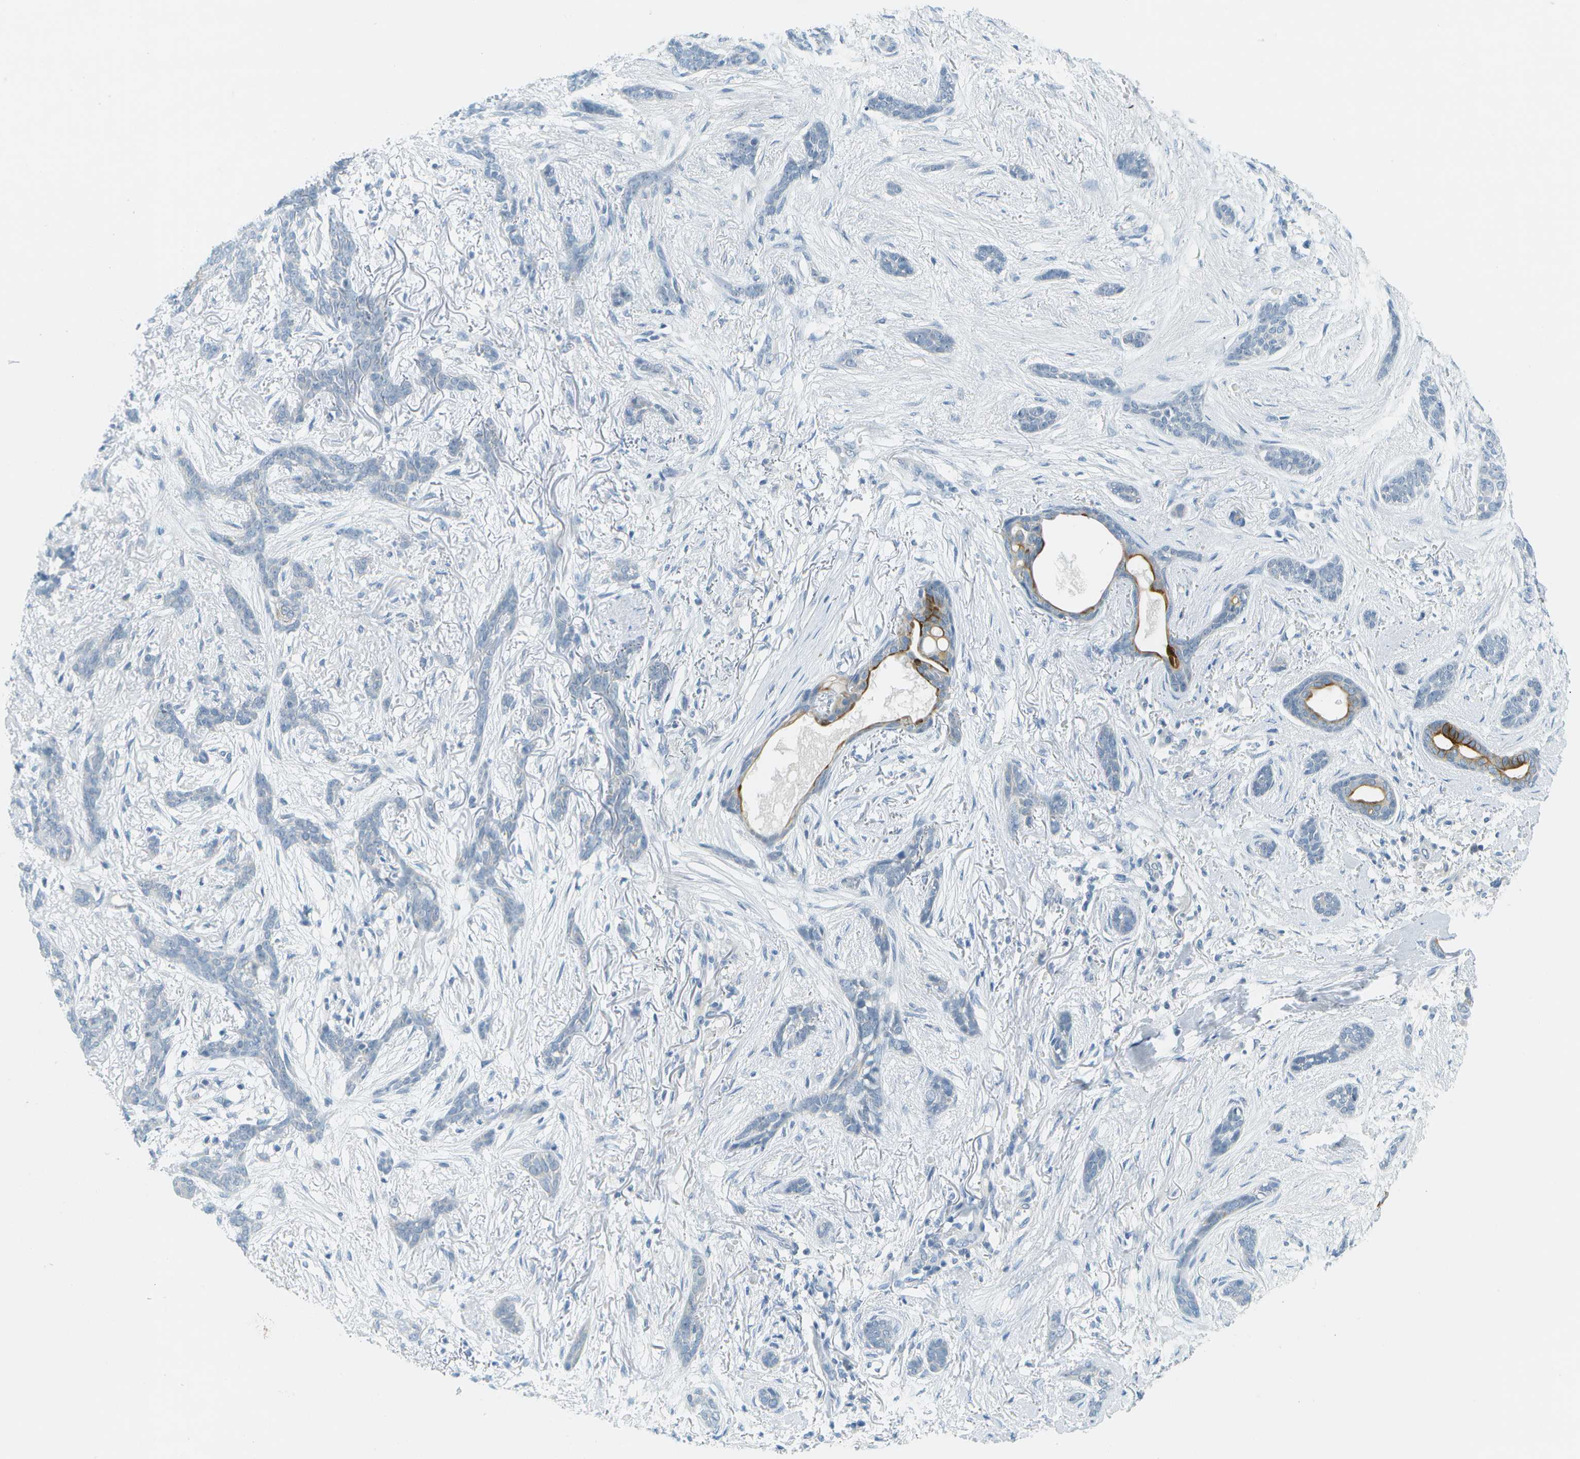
{"staining": {"intensity": "negative", "quantity": "none", "location": "none"}, "tissue": "skin cancer", "cell_type": "Tumor cells", "image_type": "cancer", "snomed": [{"axis": "morphology", "description": "Basal cell carcinoma"}, {"axis": "morphology", "description": "Adnexal tumor, benign"}, {"axis": "topography", "description": "Skin"}], "caption": "Human skin cancer stained for a protein using immunohistochemistry (IHC) shows no staining in tumor cells.", "gene": "SMYD5", "patient": {"sex": "female", "age": 42}}